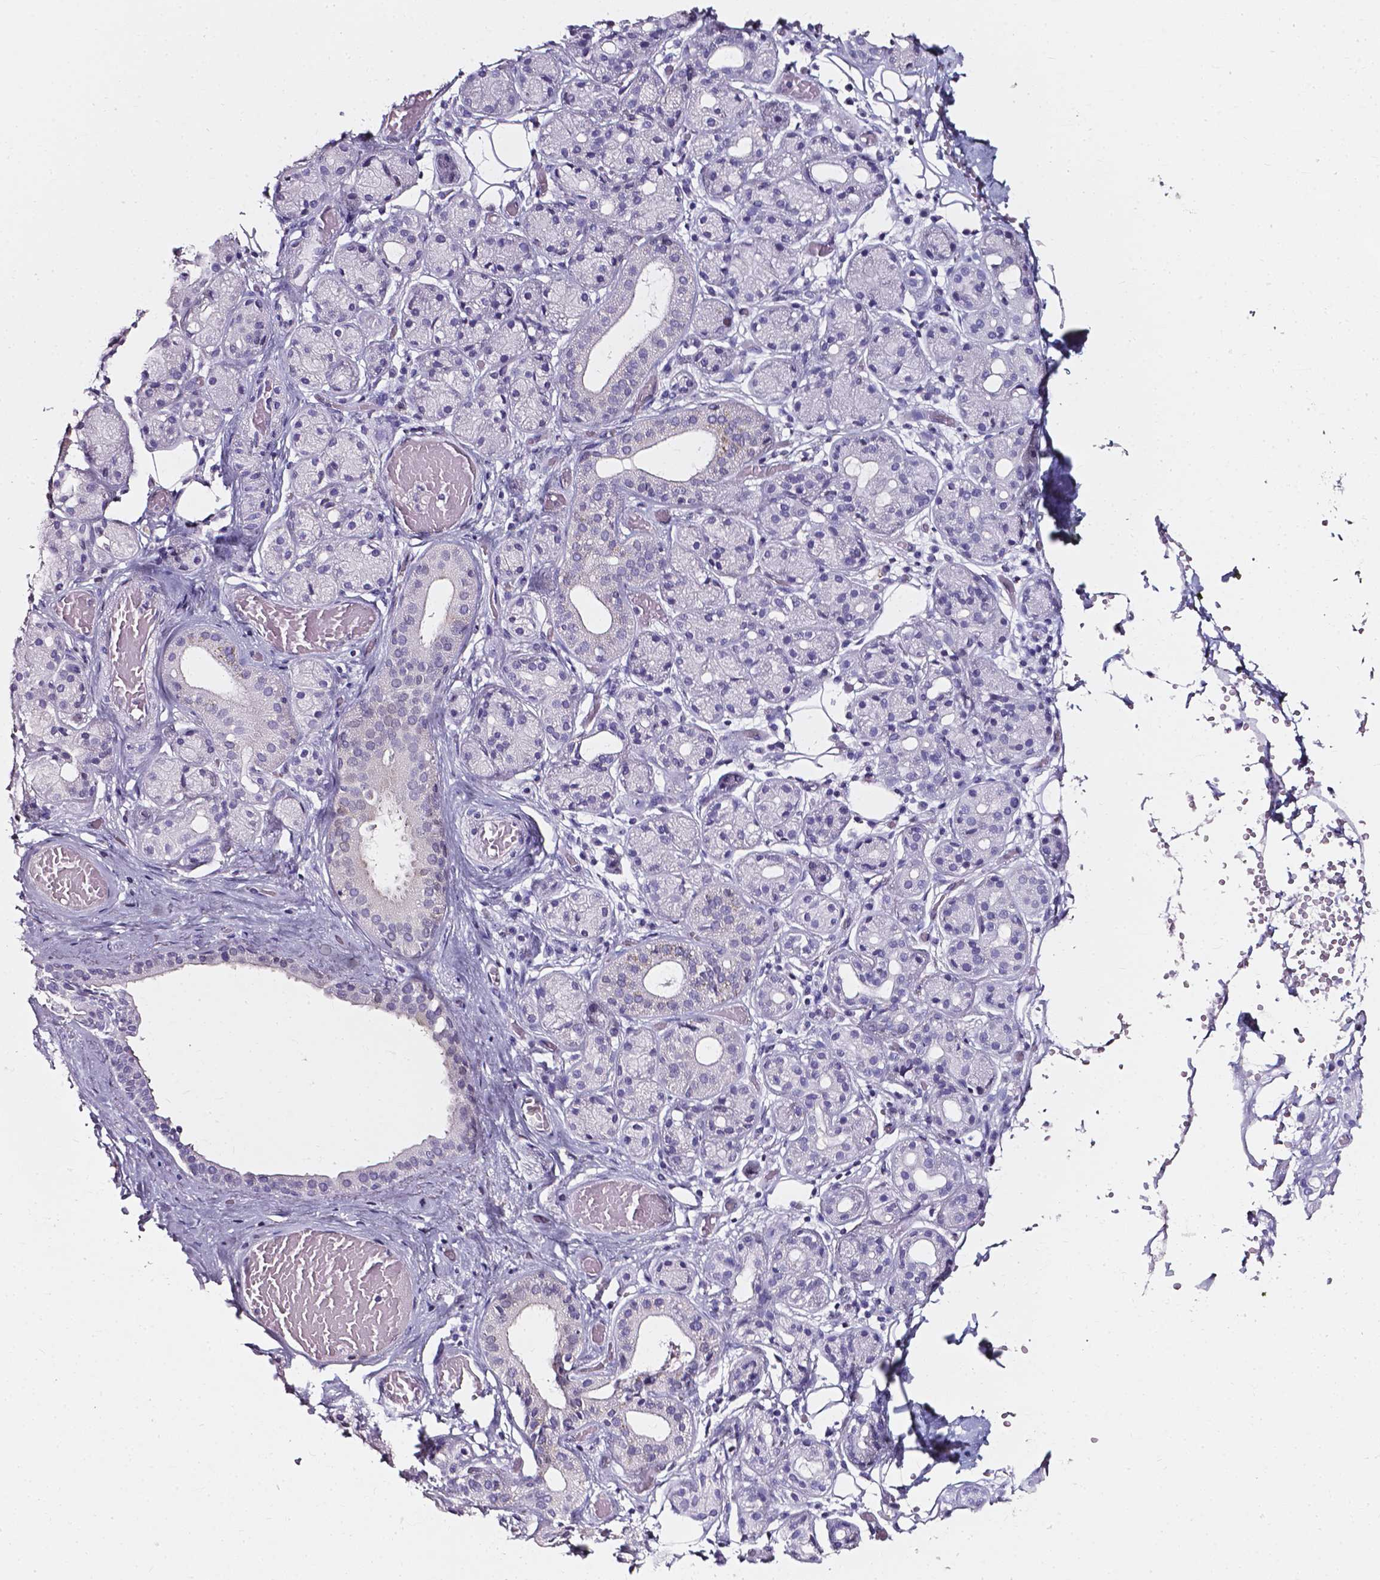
{"staining": {"intensity": "negative", "quantity": "none", "location": "none"}, "tissue": "salivary gland", "cell_type": "Glandular cells", "image_type": "normal", "snomed": [{"axis": "morphology", "description": "Normal tissue, NOS"}, {"axis": "topography", "description": "Salivary gland"}, {"axis": "topography", "description": "Peripheral nerve tissue"}], "caption": "Immunohistochemical staining of benign human salivary gland exhibits no significant expression in glandular cells.", "gene": "AKR1B10", "patient": {"sex": "male", "age": 71}}